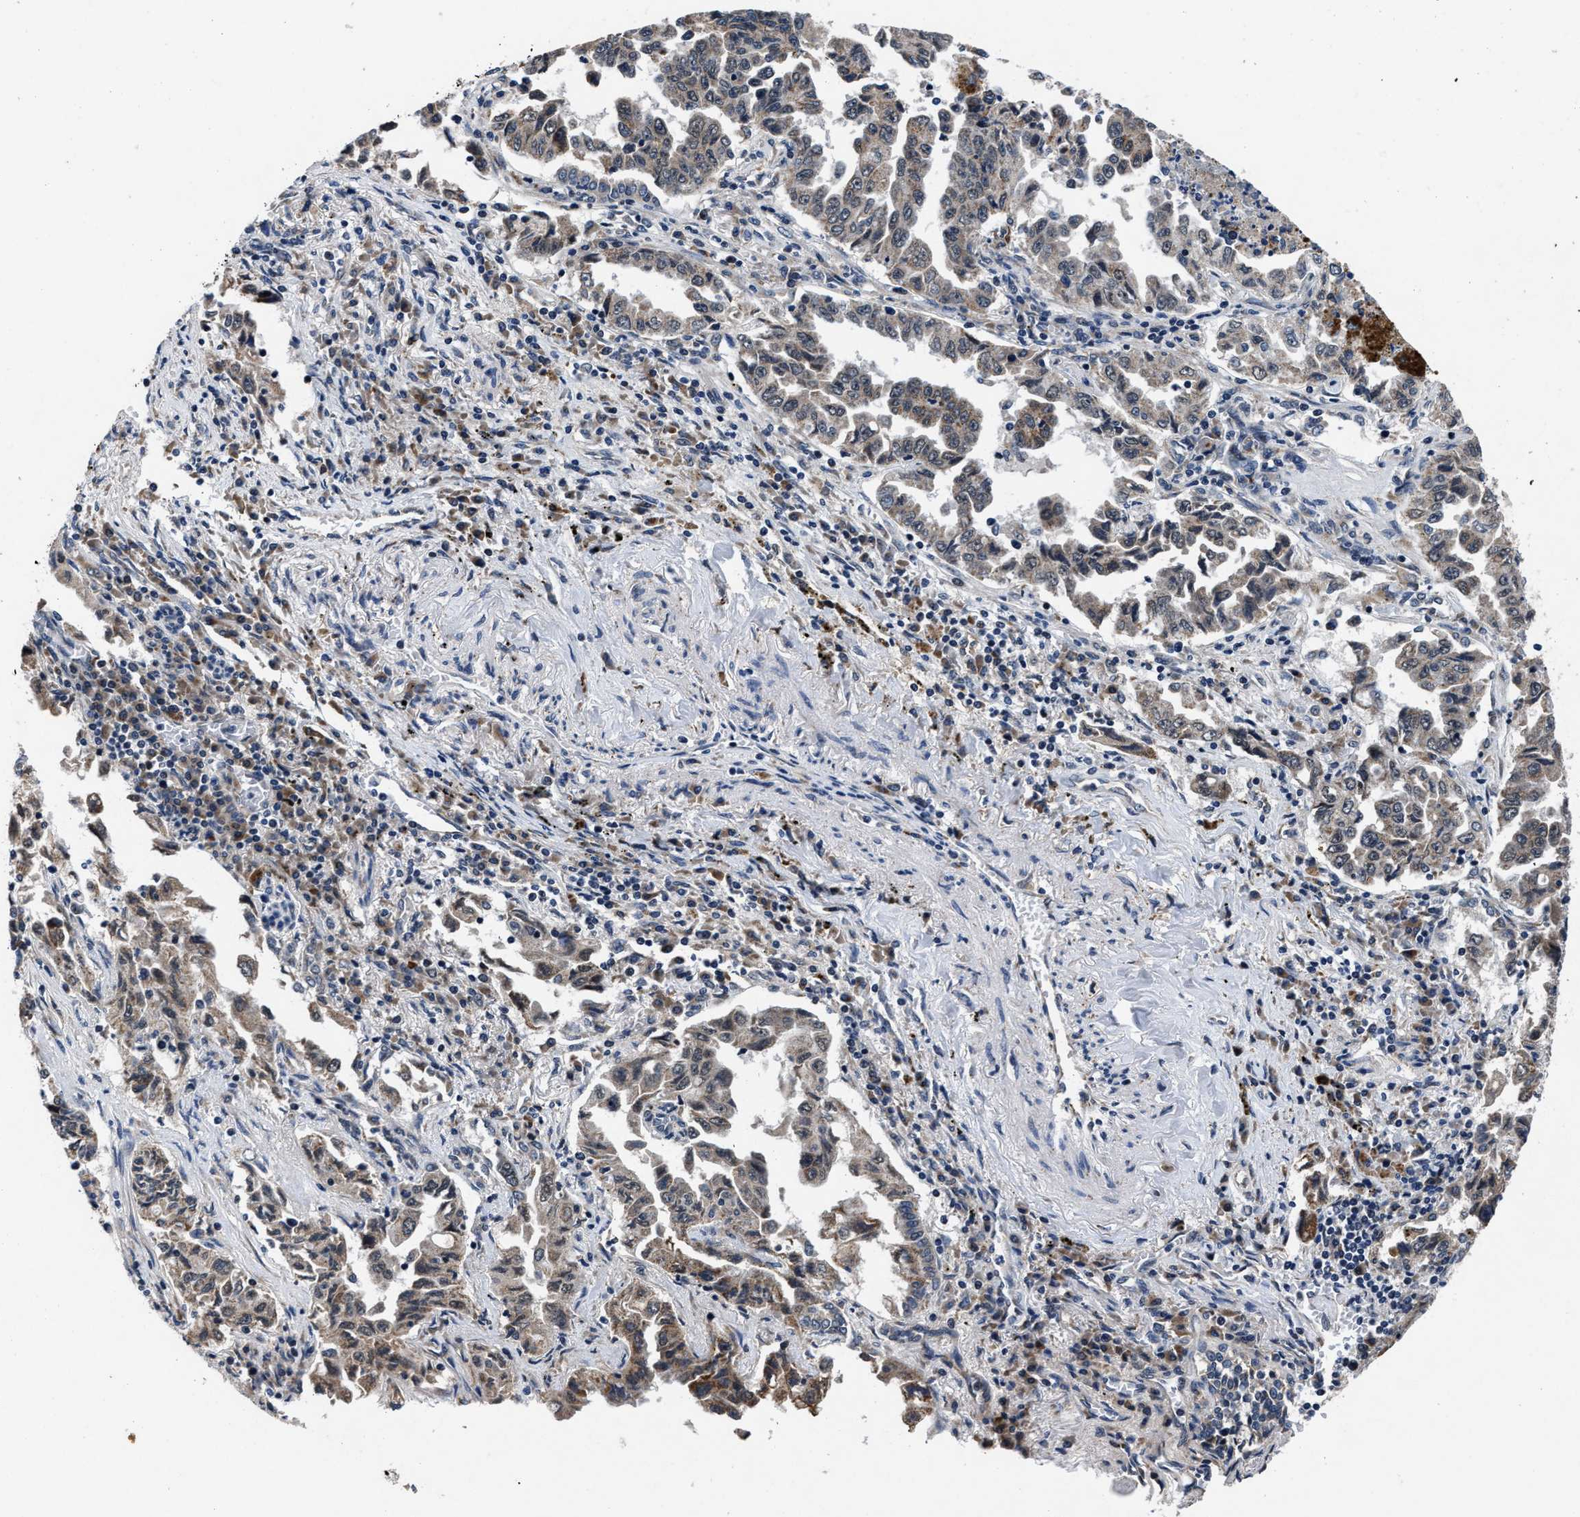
{"staining": {"intensity": "moderate", "quantity": "25%-75%", "location": "cytoplasmic/membranous"}, "tissue": "lung cancer", "cell_type": "Tumor cells", "image_type": "cancer", "snomed": [{"axis": "morphology", "description": "Adenocarcinoma, NOS"}, {"axis": "topography", "description": "Lung"}], "caption": "Protein expression analysis of lung adenocarcinoma exhibits moderate cytoplasmic/membranous expression in approximately 25%-75% of tumor cells.", "gene": "TMEM53", "patient": {"sex": "female", "age": 51}}